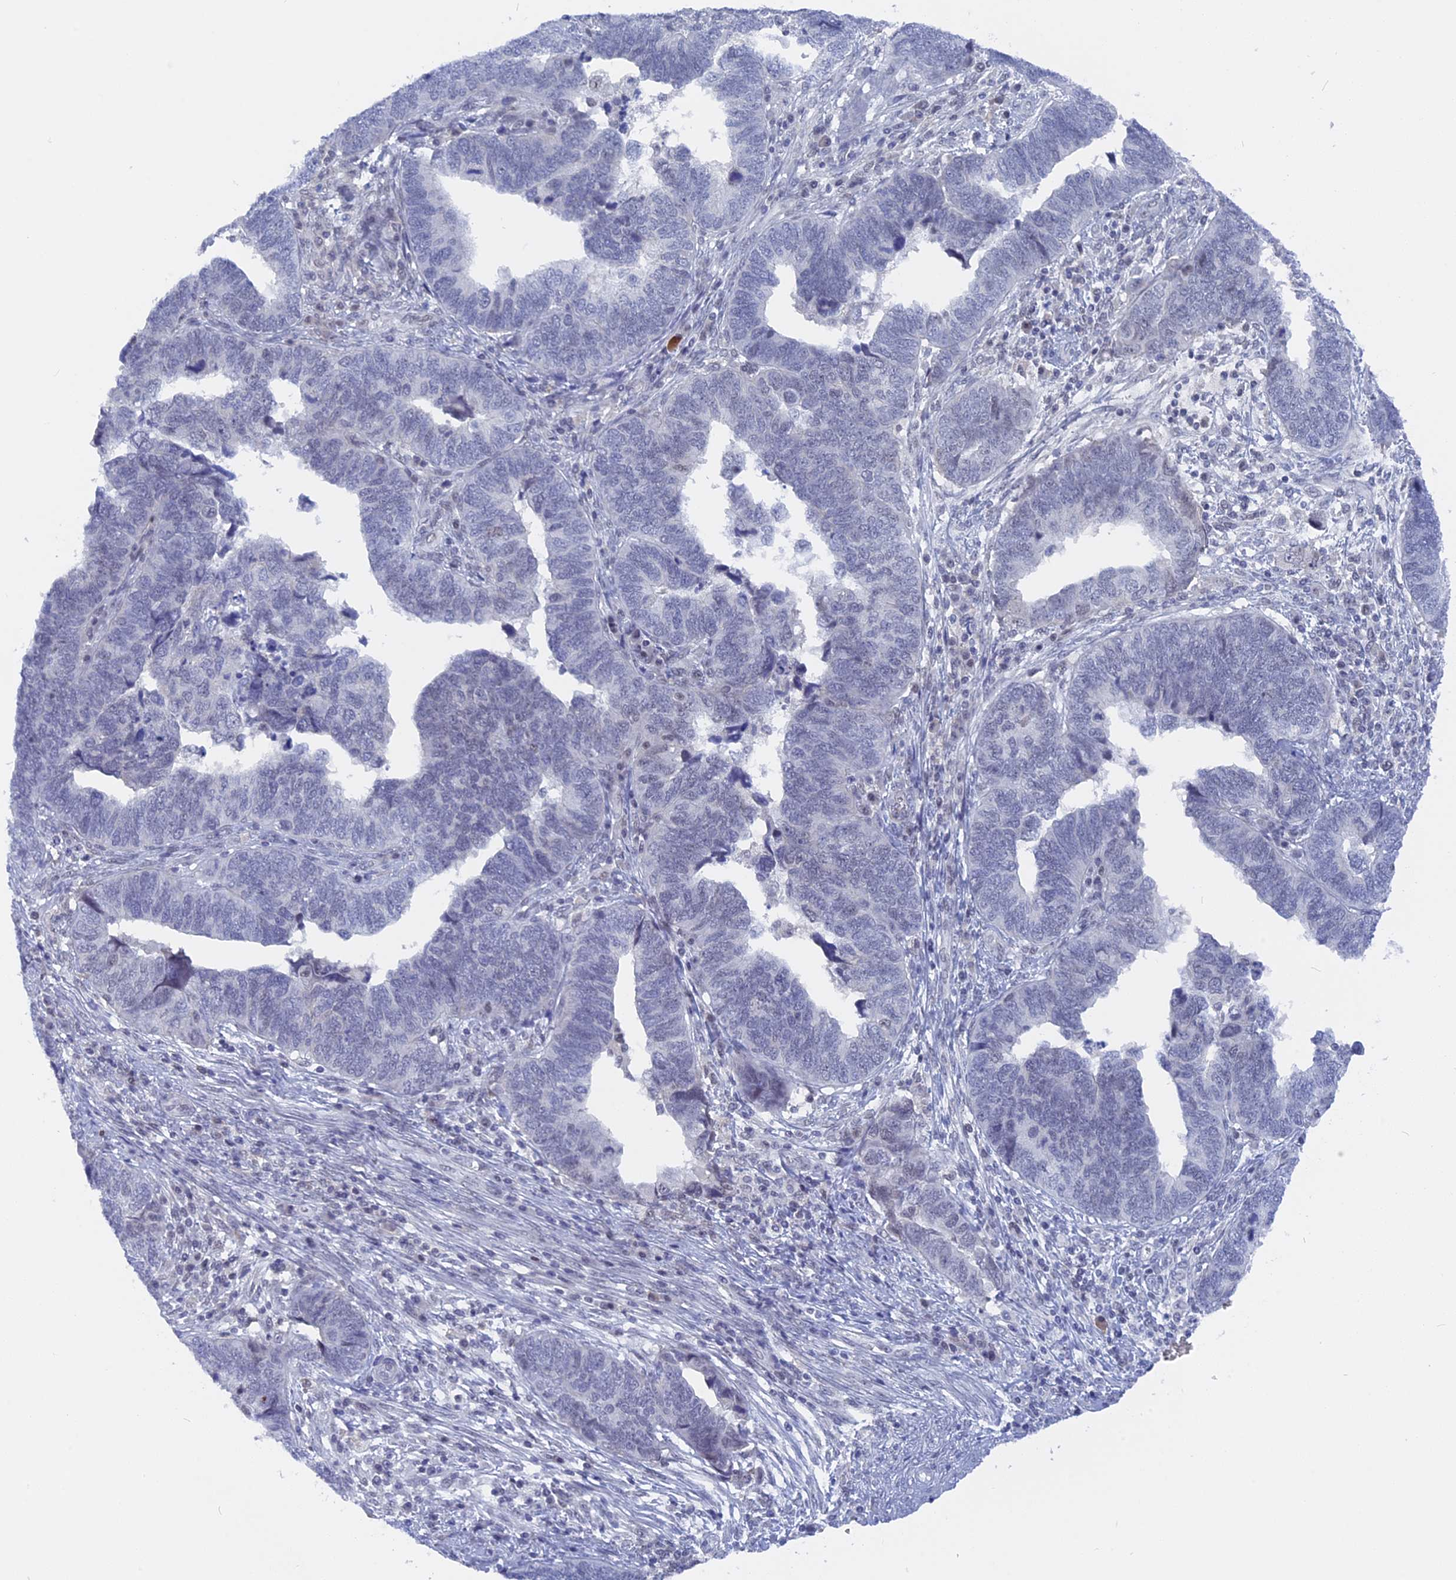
{"staining": {"intensity": "negative", "quantity": "none", "location": "none"}, "tissue": "endometrial cancer", "cell_type": "Tumor cells", "image_type": "cancer", "snomed": [{"axis": "morphology", "description": "Adenocarcinoma, NOS"}, {"axis": "topography", "description": "Endometrium"}], "caption": "IHC photomicrograph of endometrial adenocarcinoma stained for a protein (brown), which displays no staining in tumor cells. (Brightfield microscopy of DAB IHC at high magnification).", "gene": "BRD2", "patient": {"sex": "female", "age": 79}}